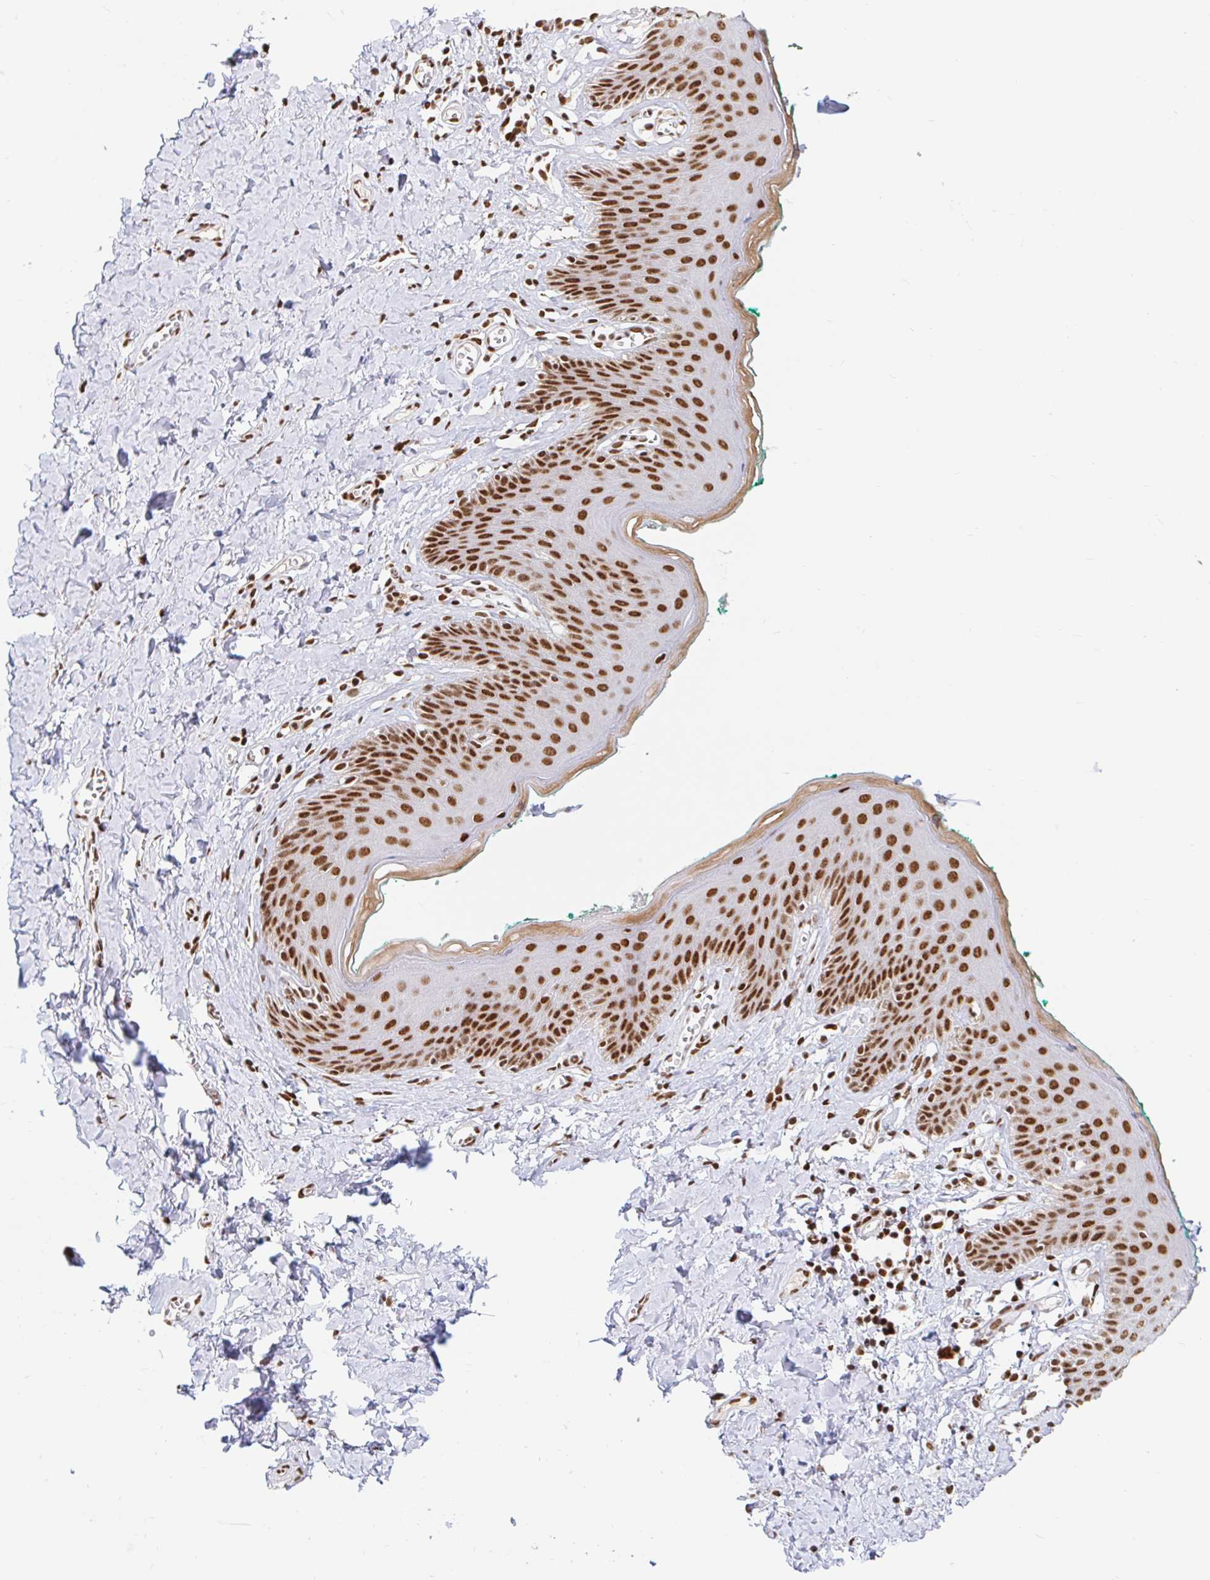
{"staining": {"intensity": "moderate", "quantity": ">75%", "location": "nuclear"}, "tissue": "skin", "cell_type": "Epidermal cells", "image_type": "normal", "snomed": [{"axis": "morphology", "description": "Normal tissue, NOS"}, {"axis": "topography", "description": "Vulva"}, {"axis": "topography", "description": "Peripheral nerve tissue"}], "caption": "Brown immunohistochemical staining in unremarkable human skin shows moderate nuclear expression in approximately >75% of epidermal cells. (DAB (3,3'-diaminobenzidine) = brown stain, brightfield microscopy at high magnification).", "gene": "RBMXL1", "patient": {"sex": "female", "age": 66}}